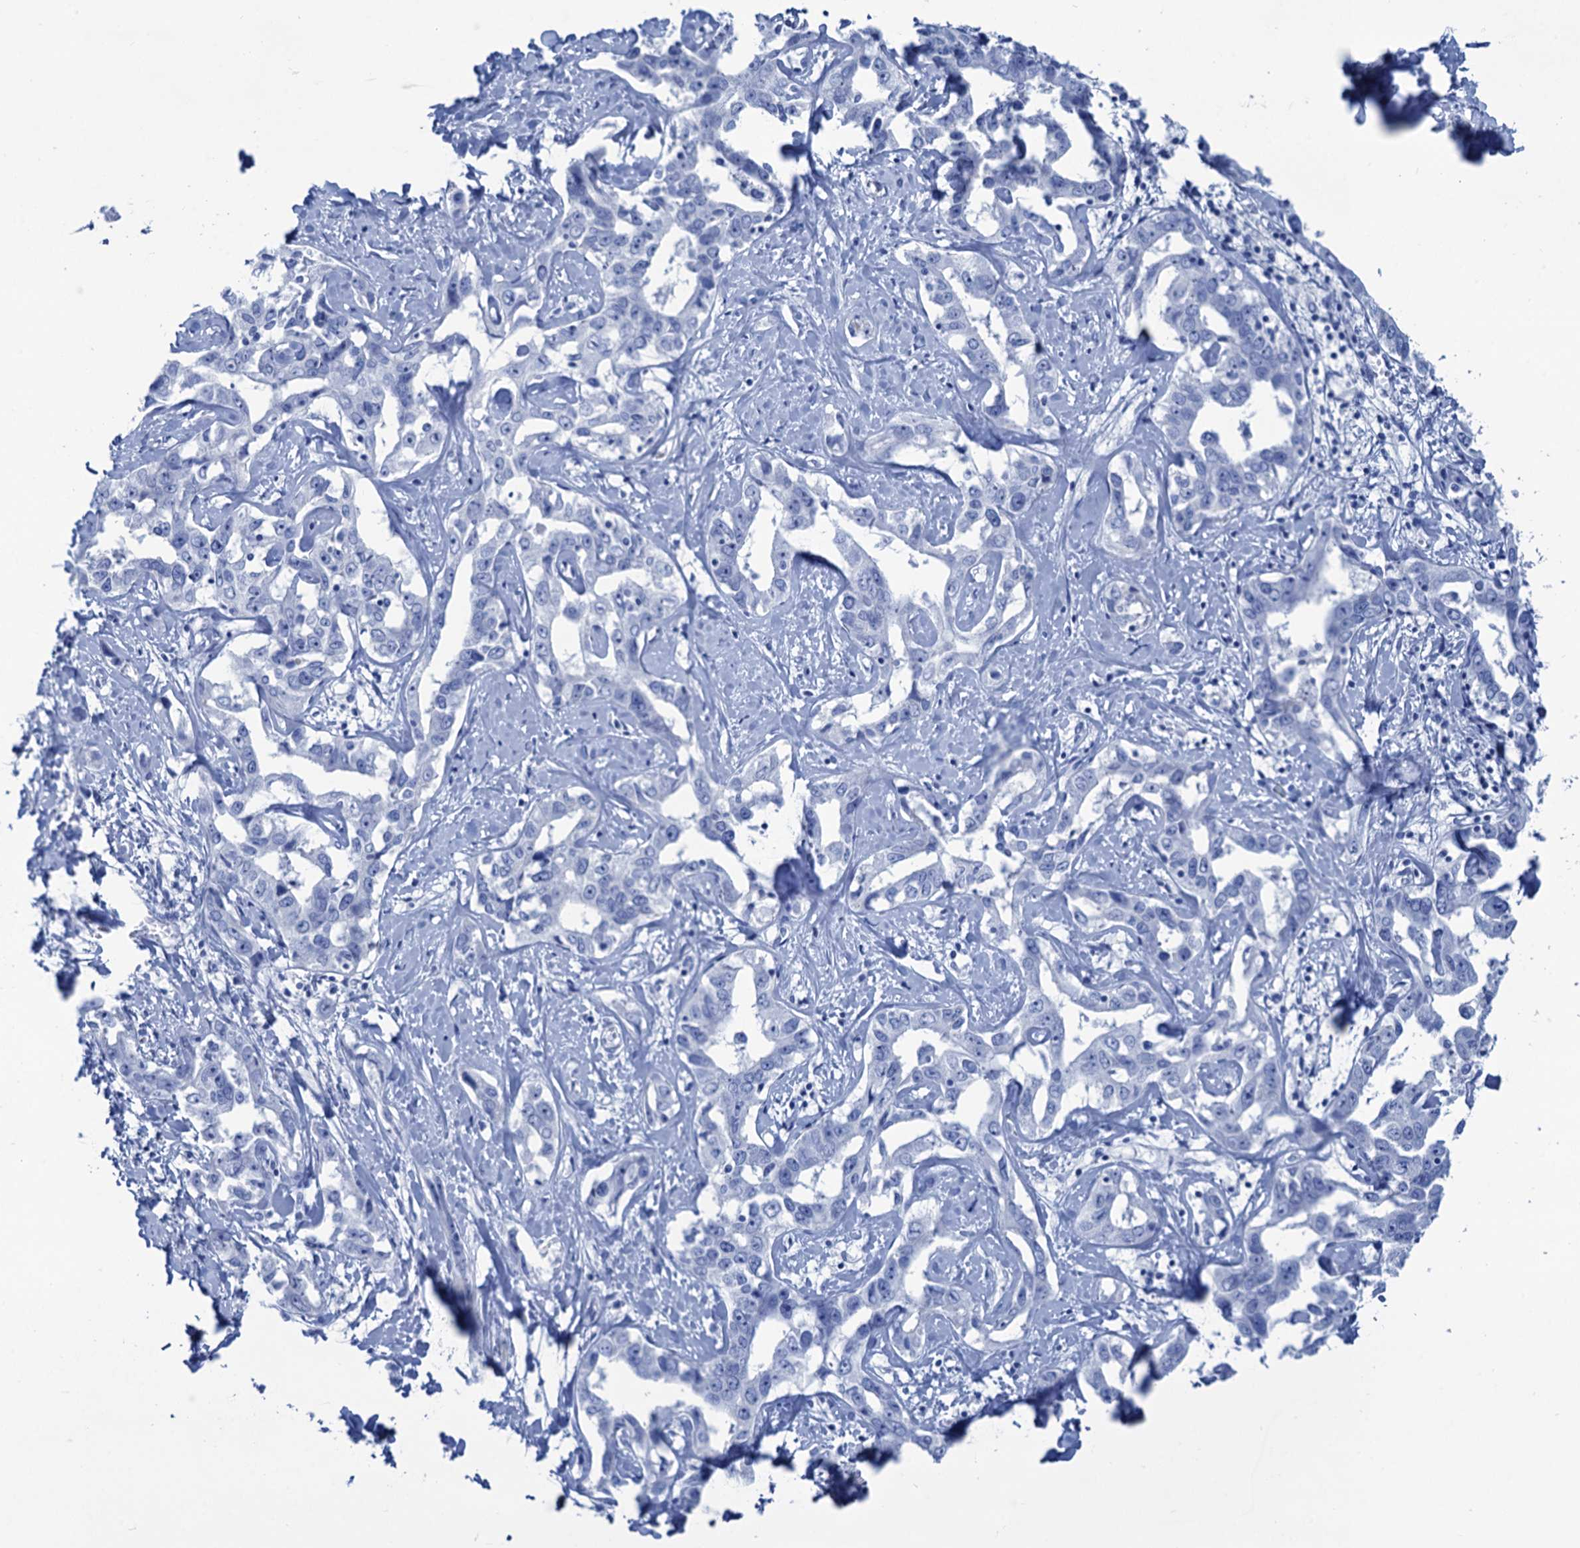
{"staining": {"intensity": "negative", "quantity": "none", "location": "none"}, "tissue": "liver cancer", "cell_type": "Tumor cells", "image_type": "cancer", "snomed": [{"axis": "morphology", "description": "Cholangiocarcinoma"}, {"axis": "topography", "description": "Liver"}], "caption": "DAB immunohistochemical staining of human liver cholangiocarcinoma exhibits no significant staining in tumor cells.", "gene": "CABYR", "patient": {"sex": "male", "age": 59}}